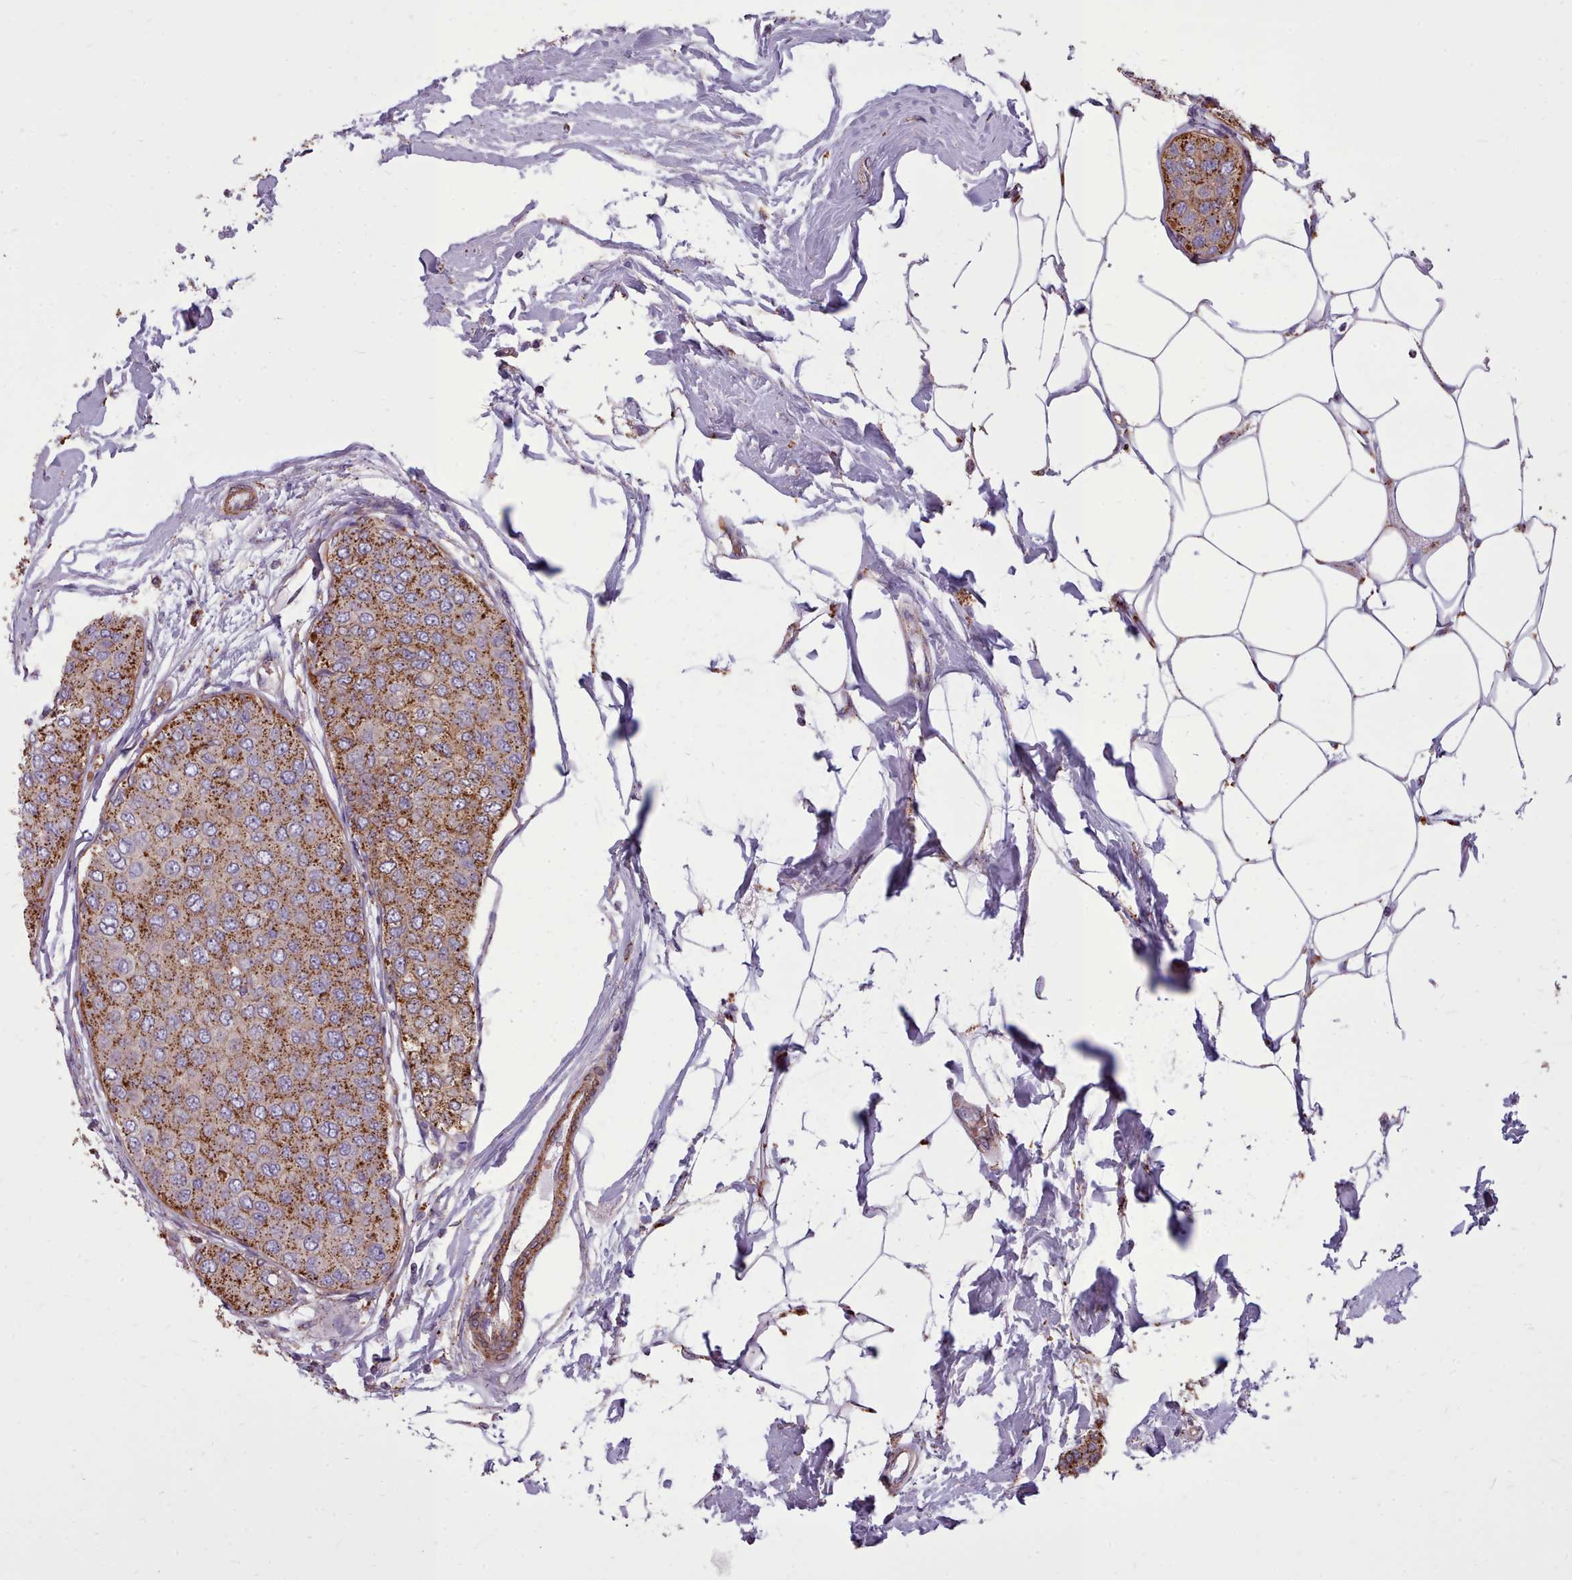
{"staining": {"intensity": "strong", "quantity": ">75%", "location": "cytoplasmic/membranous"}, "tissue": "breast cancer", "cell_type": "Tumor cells", "image_type": "cancer", "snomed": [{"axis": "morphology", "description": "Duct carcinoma"}, {"axis": "topography", "description": "Breast"}], "caption": "Immunohistochemistry (IHC) photomicrograph of human infiltrating ductal carcinoma (breast) stained for a protein (brown), which demonstrates high levels of strong cytoplasmic/membranous positivity in approximately >75% of tumor cells.", "gene": "PACSIN3", "patient": {"sex": "female", "age": 72}}